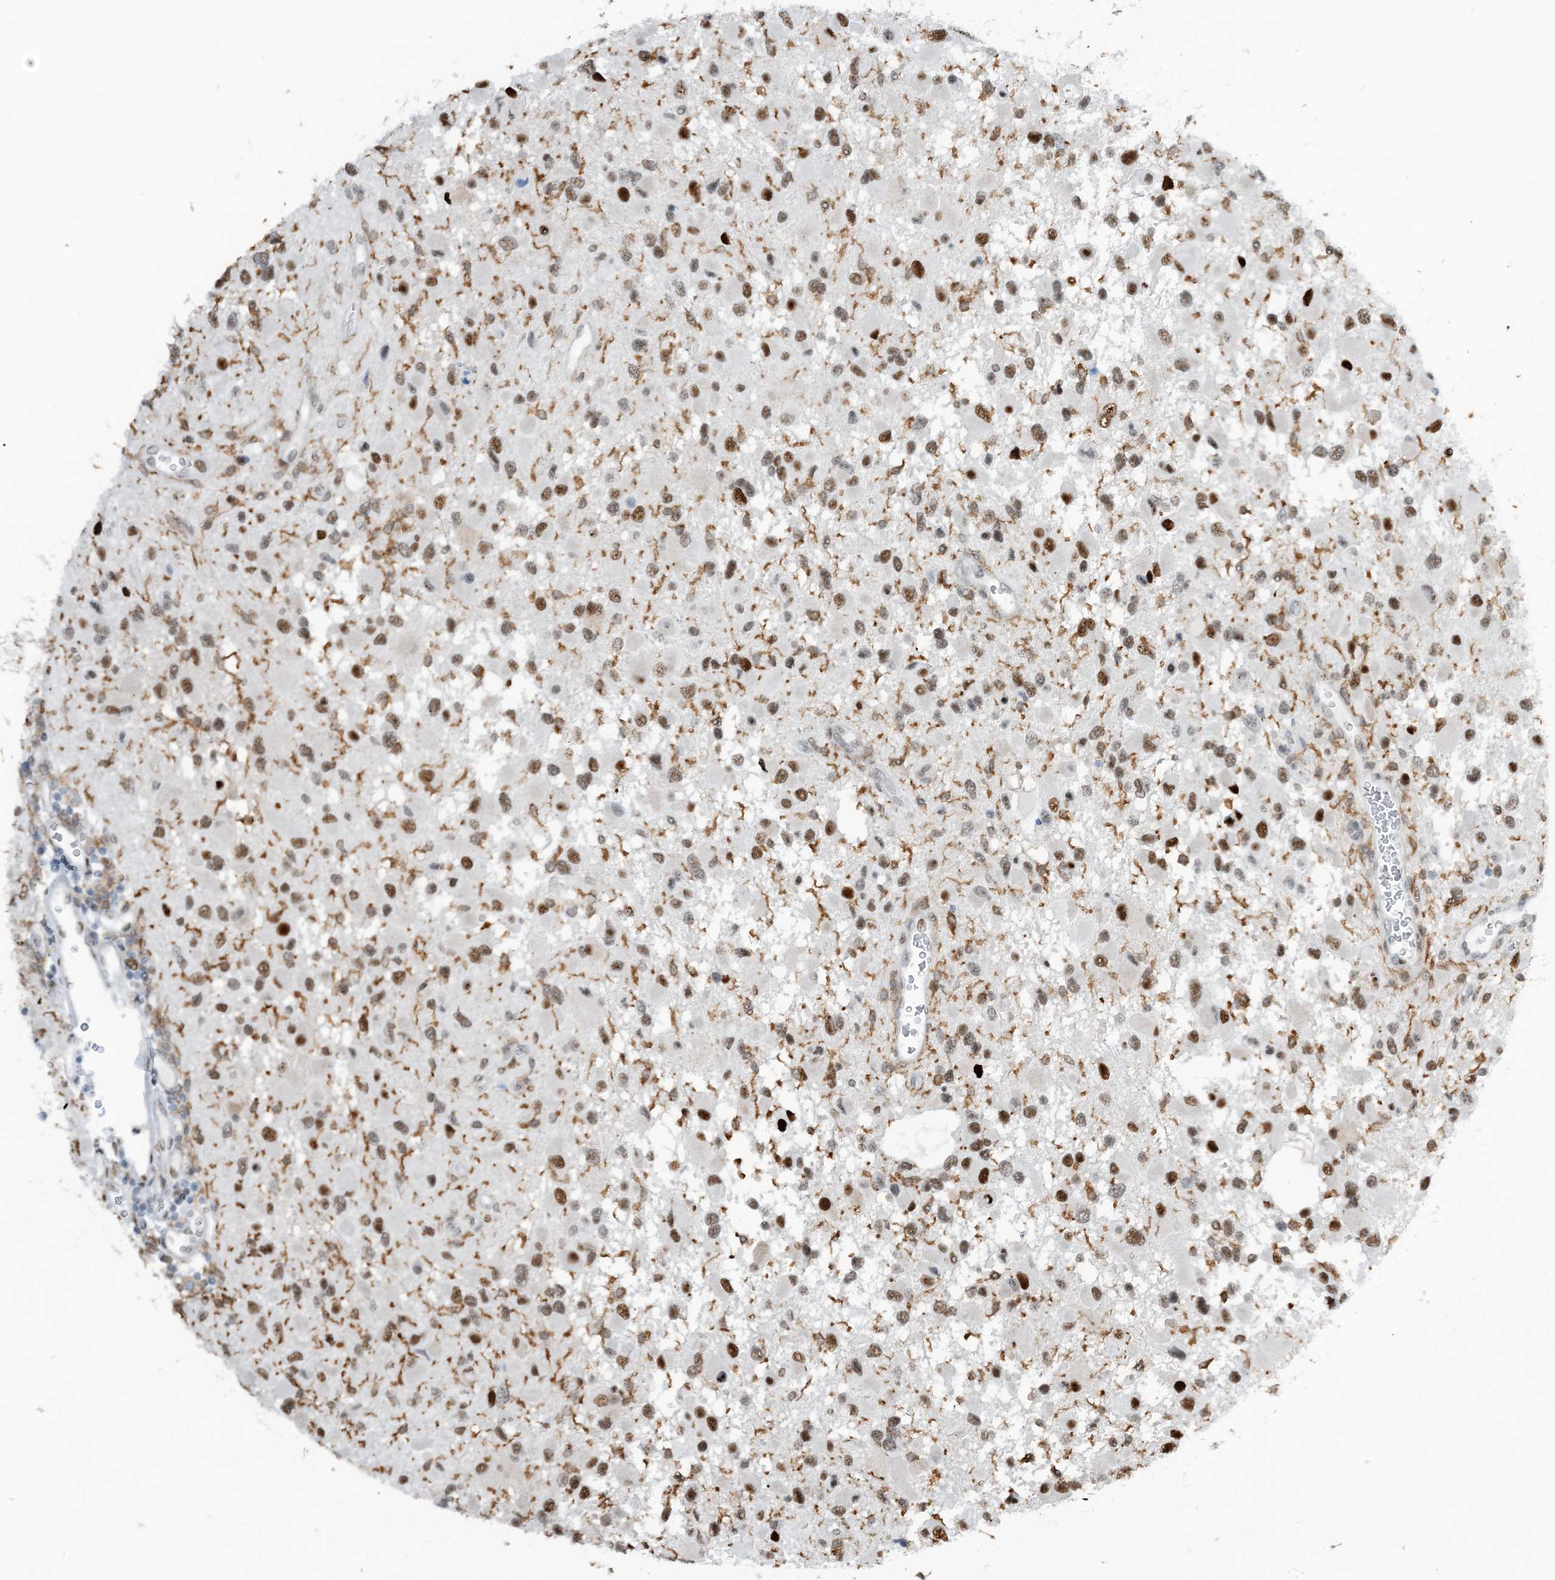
{"staining": {"intensity": "moderate", "quantity": ">75%", "location": "nuclear"}, "tissue": "glioma", "cell_type": "Tumor cells", "image_type": "cancer", "snomed": [{"axis": "morphology", "description": "Glioma, malignant, High grade"}, {"axis": "topography", "description": "Brain"}], "caption": "Moderate nuclear protein expression is identified in about >75% of tumor cells in glioma.", "gene": "HEMK1", "patient": {"sex": "male", "age": 53}}